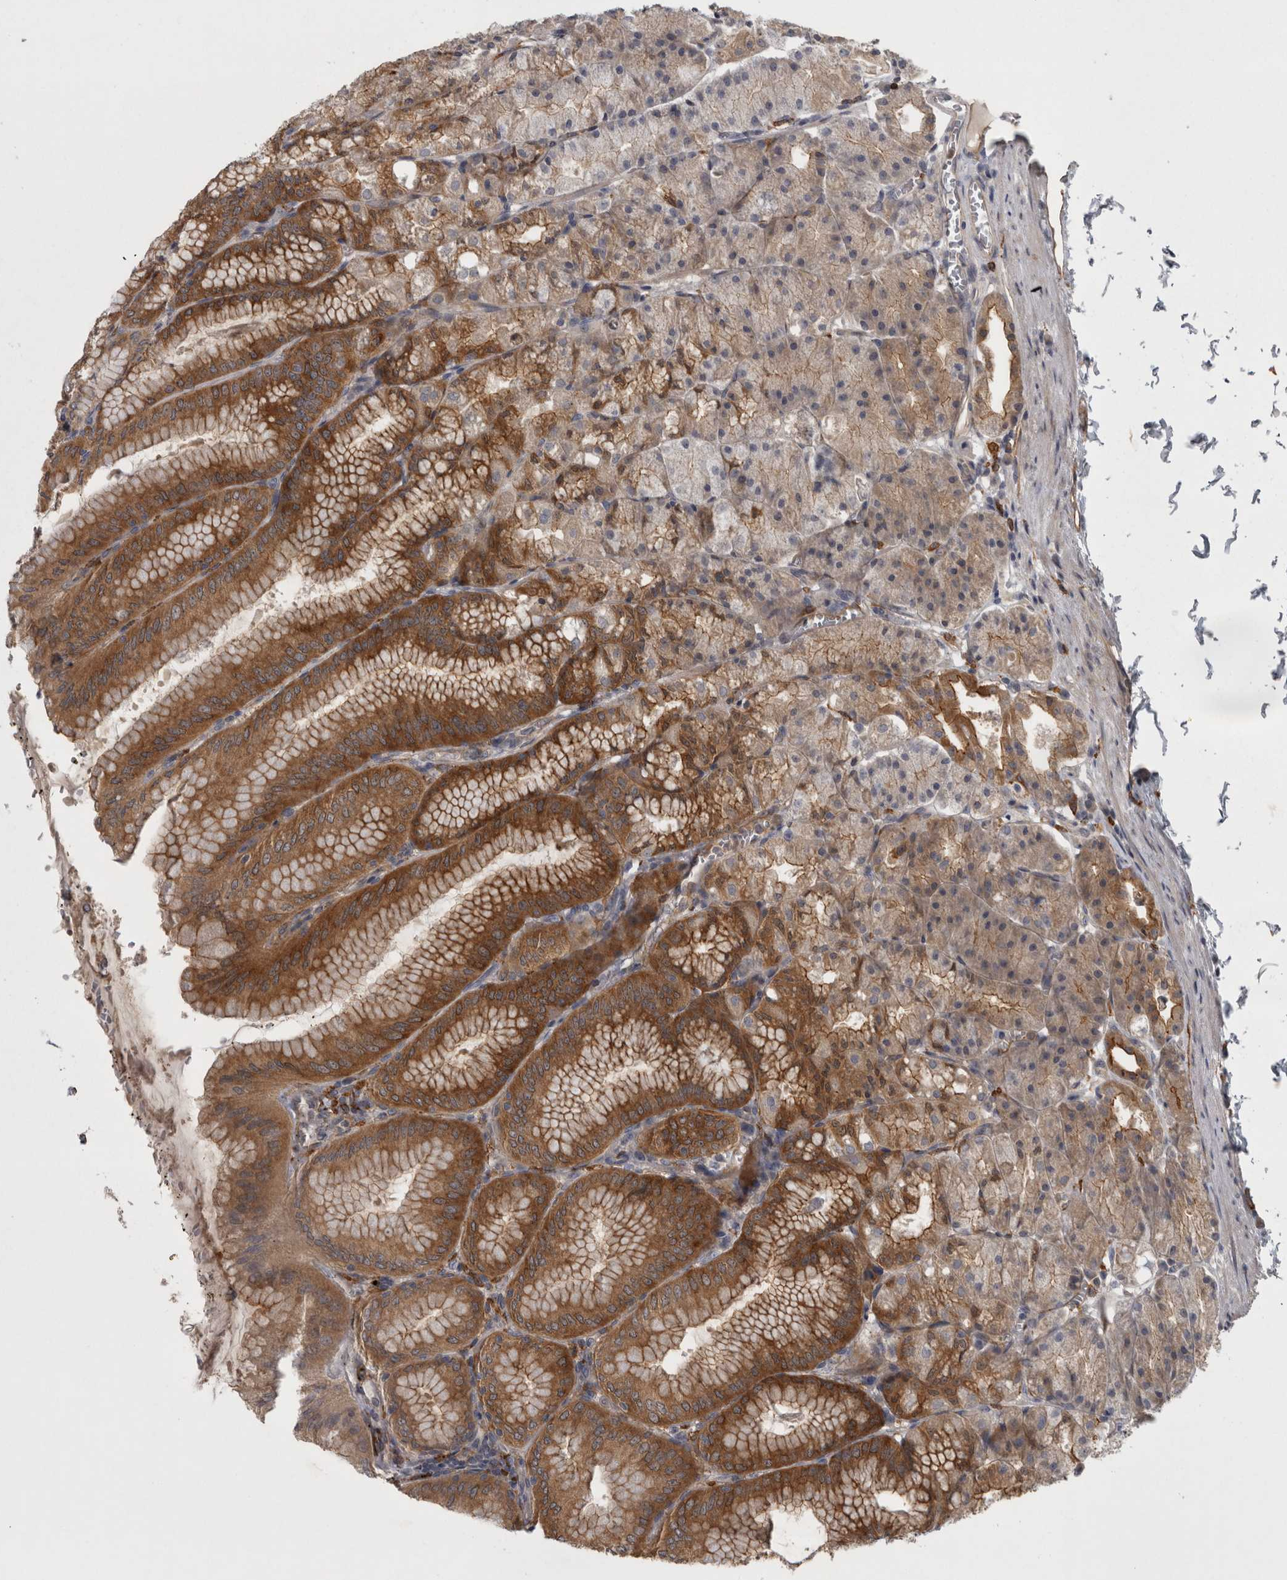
{"staining": {"intensity": "strong", "quantity": ">75%", "location": "cytoplasmic/membranous"}, "tissue": "stomach", "cell_type": "Glandular cells", "image_type": "normal", "snomed": [{"axis": "morphology", "description": "Normal tissue, NOS"}, {"axis": "topography", "description": "Stomach, lower"}], "caption": "Strong cytoplasmic/membranous protein expression is identified in about >75% of glandular cells in stomach. (IHC, brightfield microscopy, high magnification).", "gene": "PRKCI", "patient": {"sex": "male", "age": 71}}